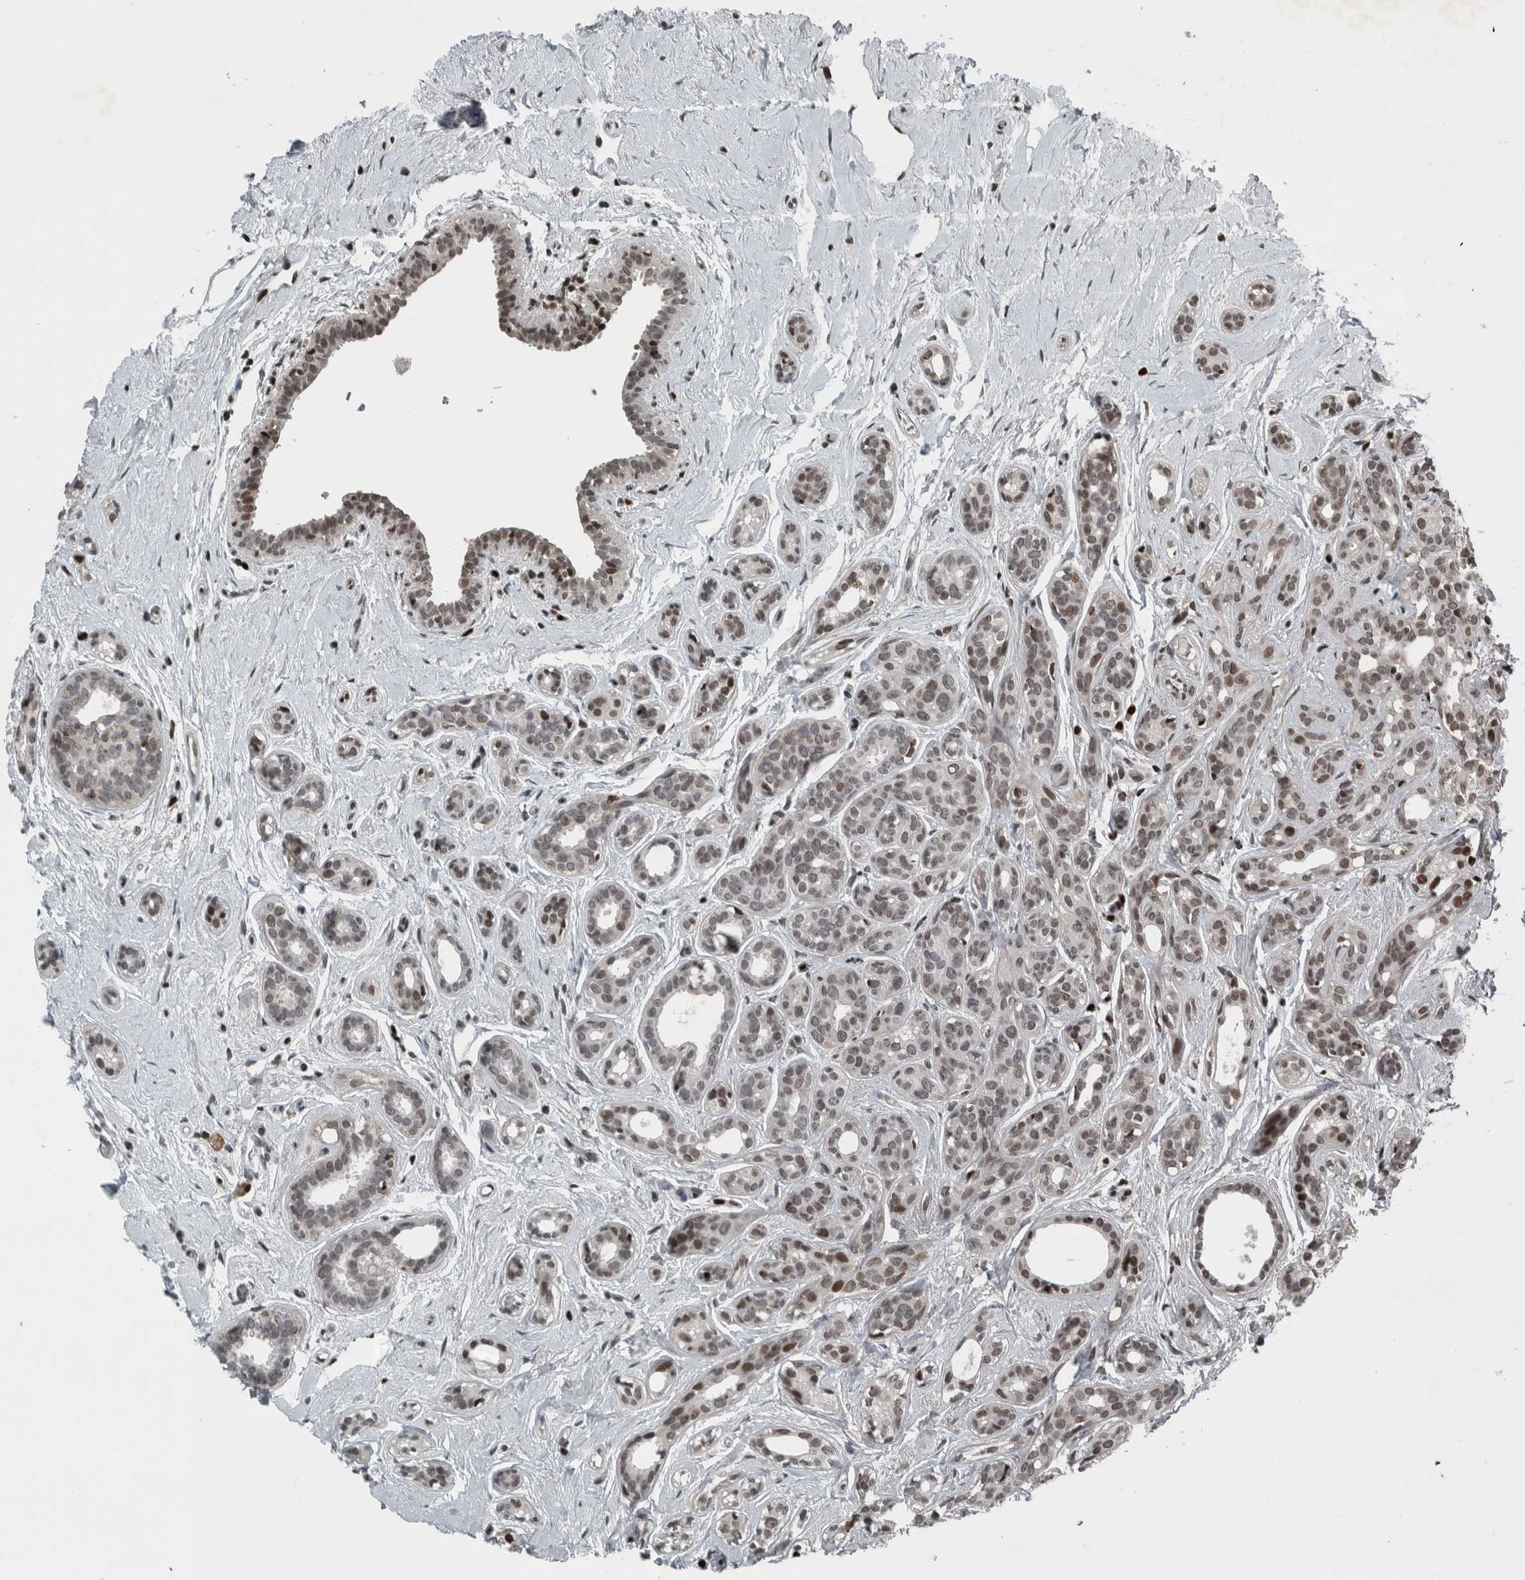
{"staining": {"intensity": "weak", "quantity": ">75%", "location": "nuclear"}, "tissue": "breast cancer", "cell_type": "Tumor cells", "image_type": "cancer", "snomed": [{"axis": "morphology", "description": "Duct carcinoma"}, {"axis": "topography", "description": "Breast"}], "caption": "Immunohistochemical staining of breast infiltrating ductal carcinoma displays low levels of weak nuclear staining in approximately >75% of tumor cells.", "gene": "UNC50", "patient": {"sex": "female", "age": 55}}